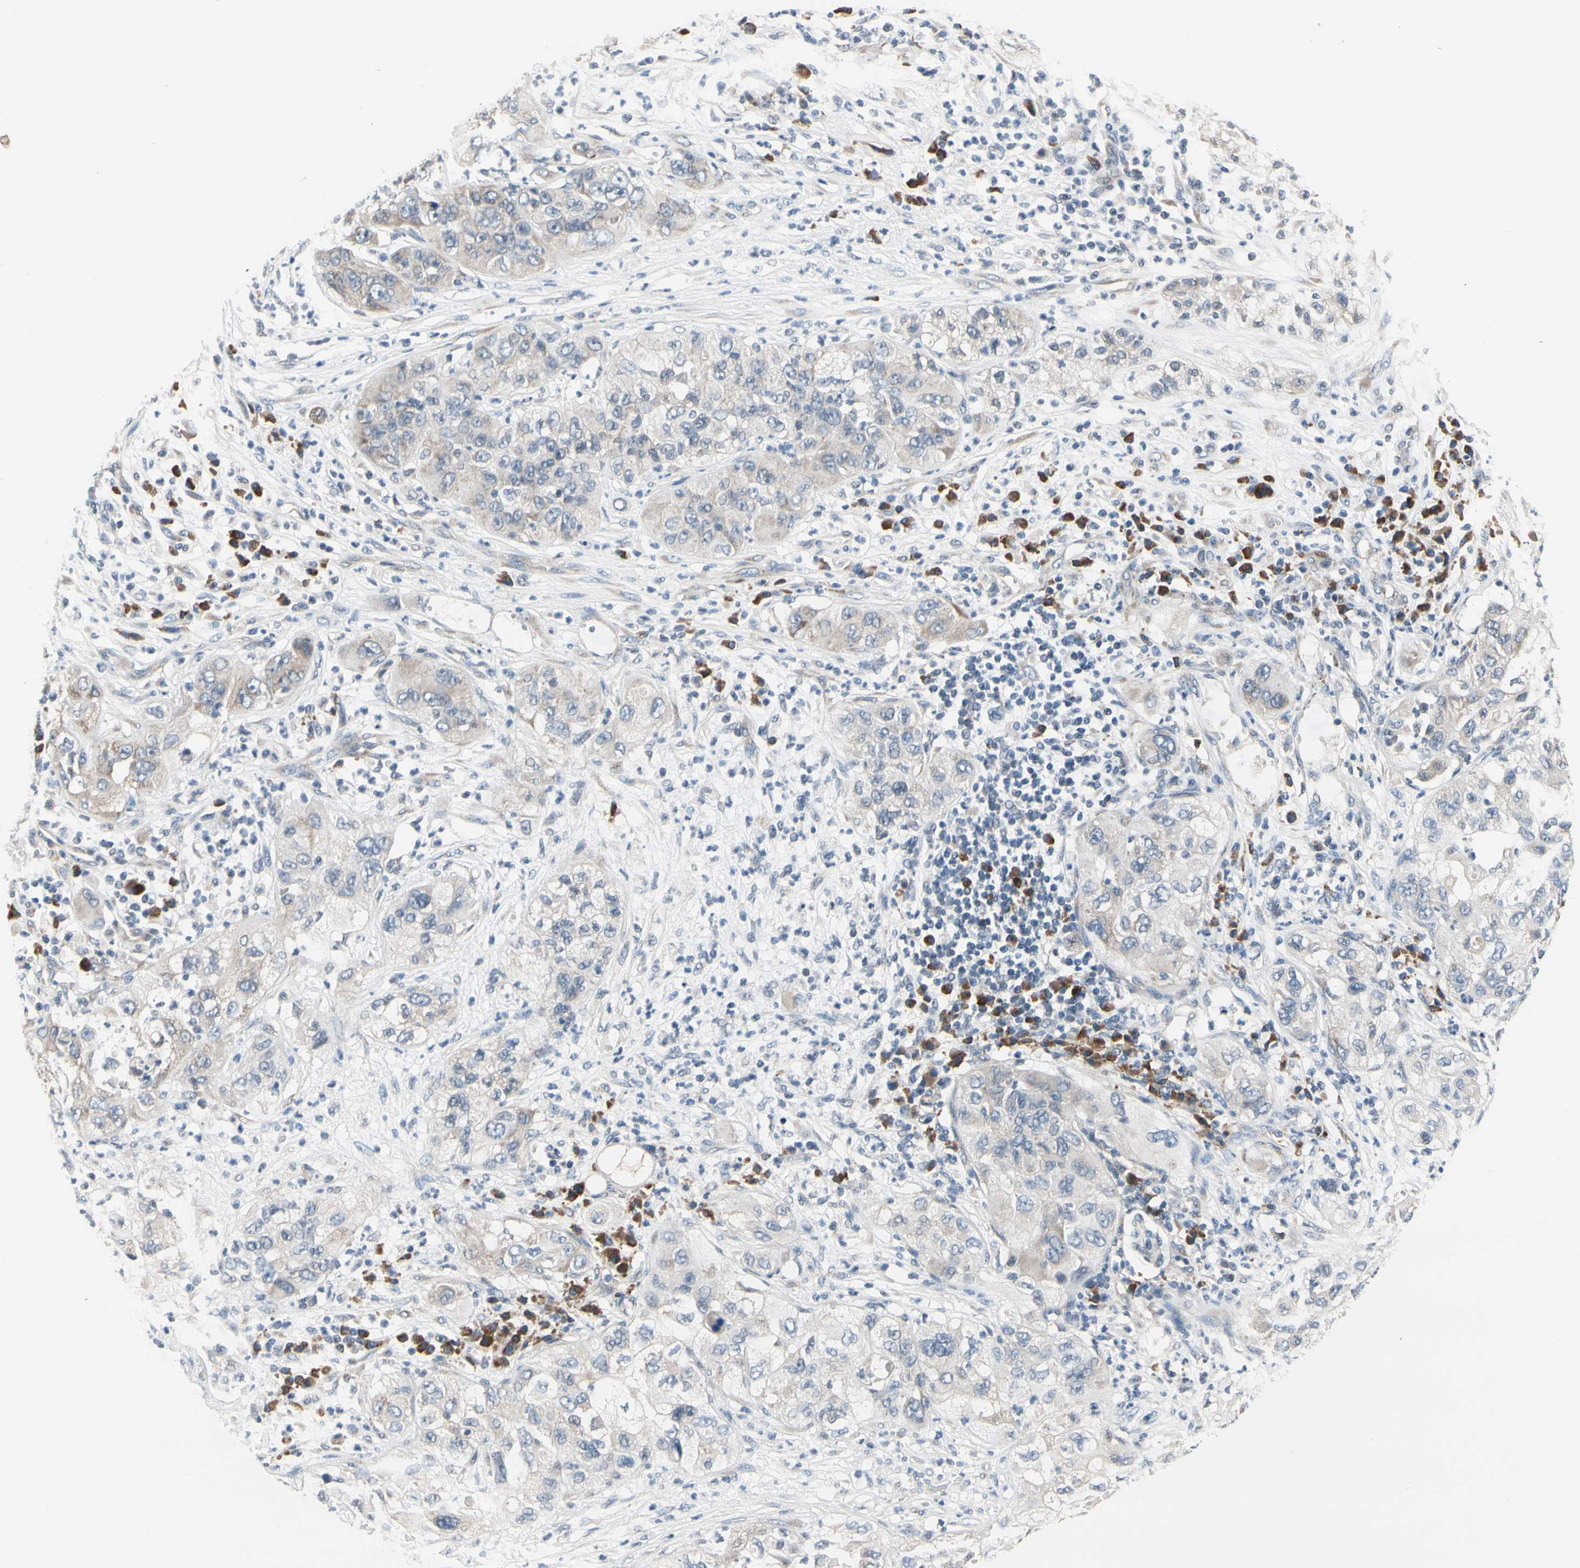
{"staining": {"intensity": "weak", "quantity": "25%-75%", "location": "cytoplasmic/membranous"}, "tissue": "pancreatic cancer", "cell_type": "Tumor cells", "image_type": "cancer", "snomed": [{"axis": "morphology", "description": "Adenocarcinoma, NOS"}, {"axis": "topography", "description": "Pancreas"}], "caption": "About 25%-75% of tumor cells in human pancreatic cancer display weak cytoplasmic/membranous protein expression as visualized by brown immunohistochemical staining.", "gene": "SELENOK", "patient": {"sex": "female", "age": 78}}